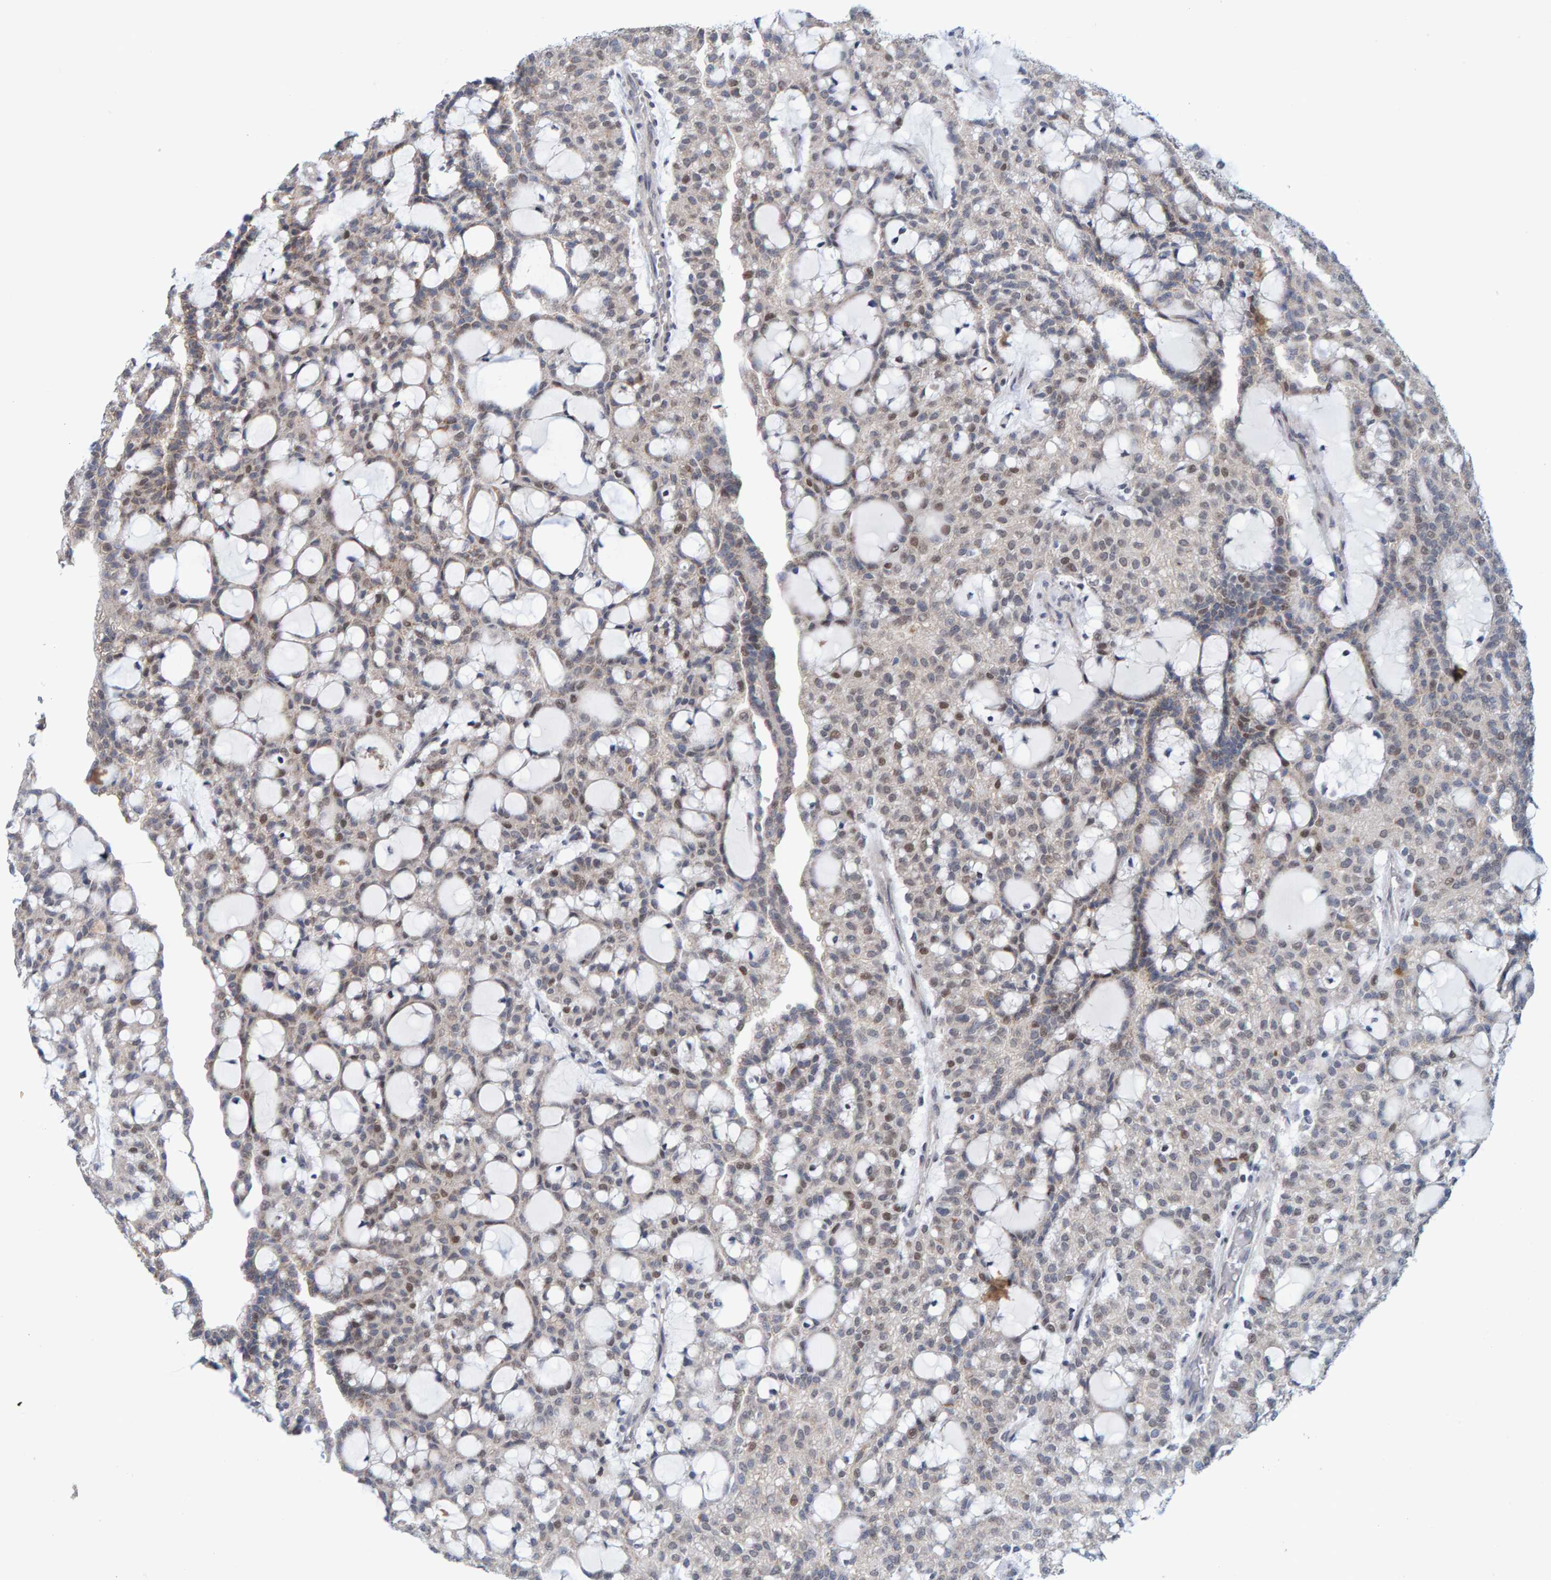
{"staining": {"intensity": "weak", "quantity": "<25%", "location": "nuclear"}, "tissue": "renal cancer", "cell_type": "Tumor cells", "image_type": "cancer", "snomed": [{"axis": "morphology", "description": "Adenocarcinoma, NOS"}, {"axis": "topography", "description": "Kidney"}], "caption": "This is a histopathology image of IHC staining of adenocarcinoma (renal), which shows no staining in tumor cells.", "gene": "USP43", "patient": {"sex": "male", "age": 63}}